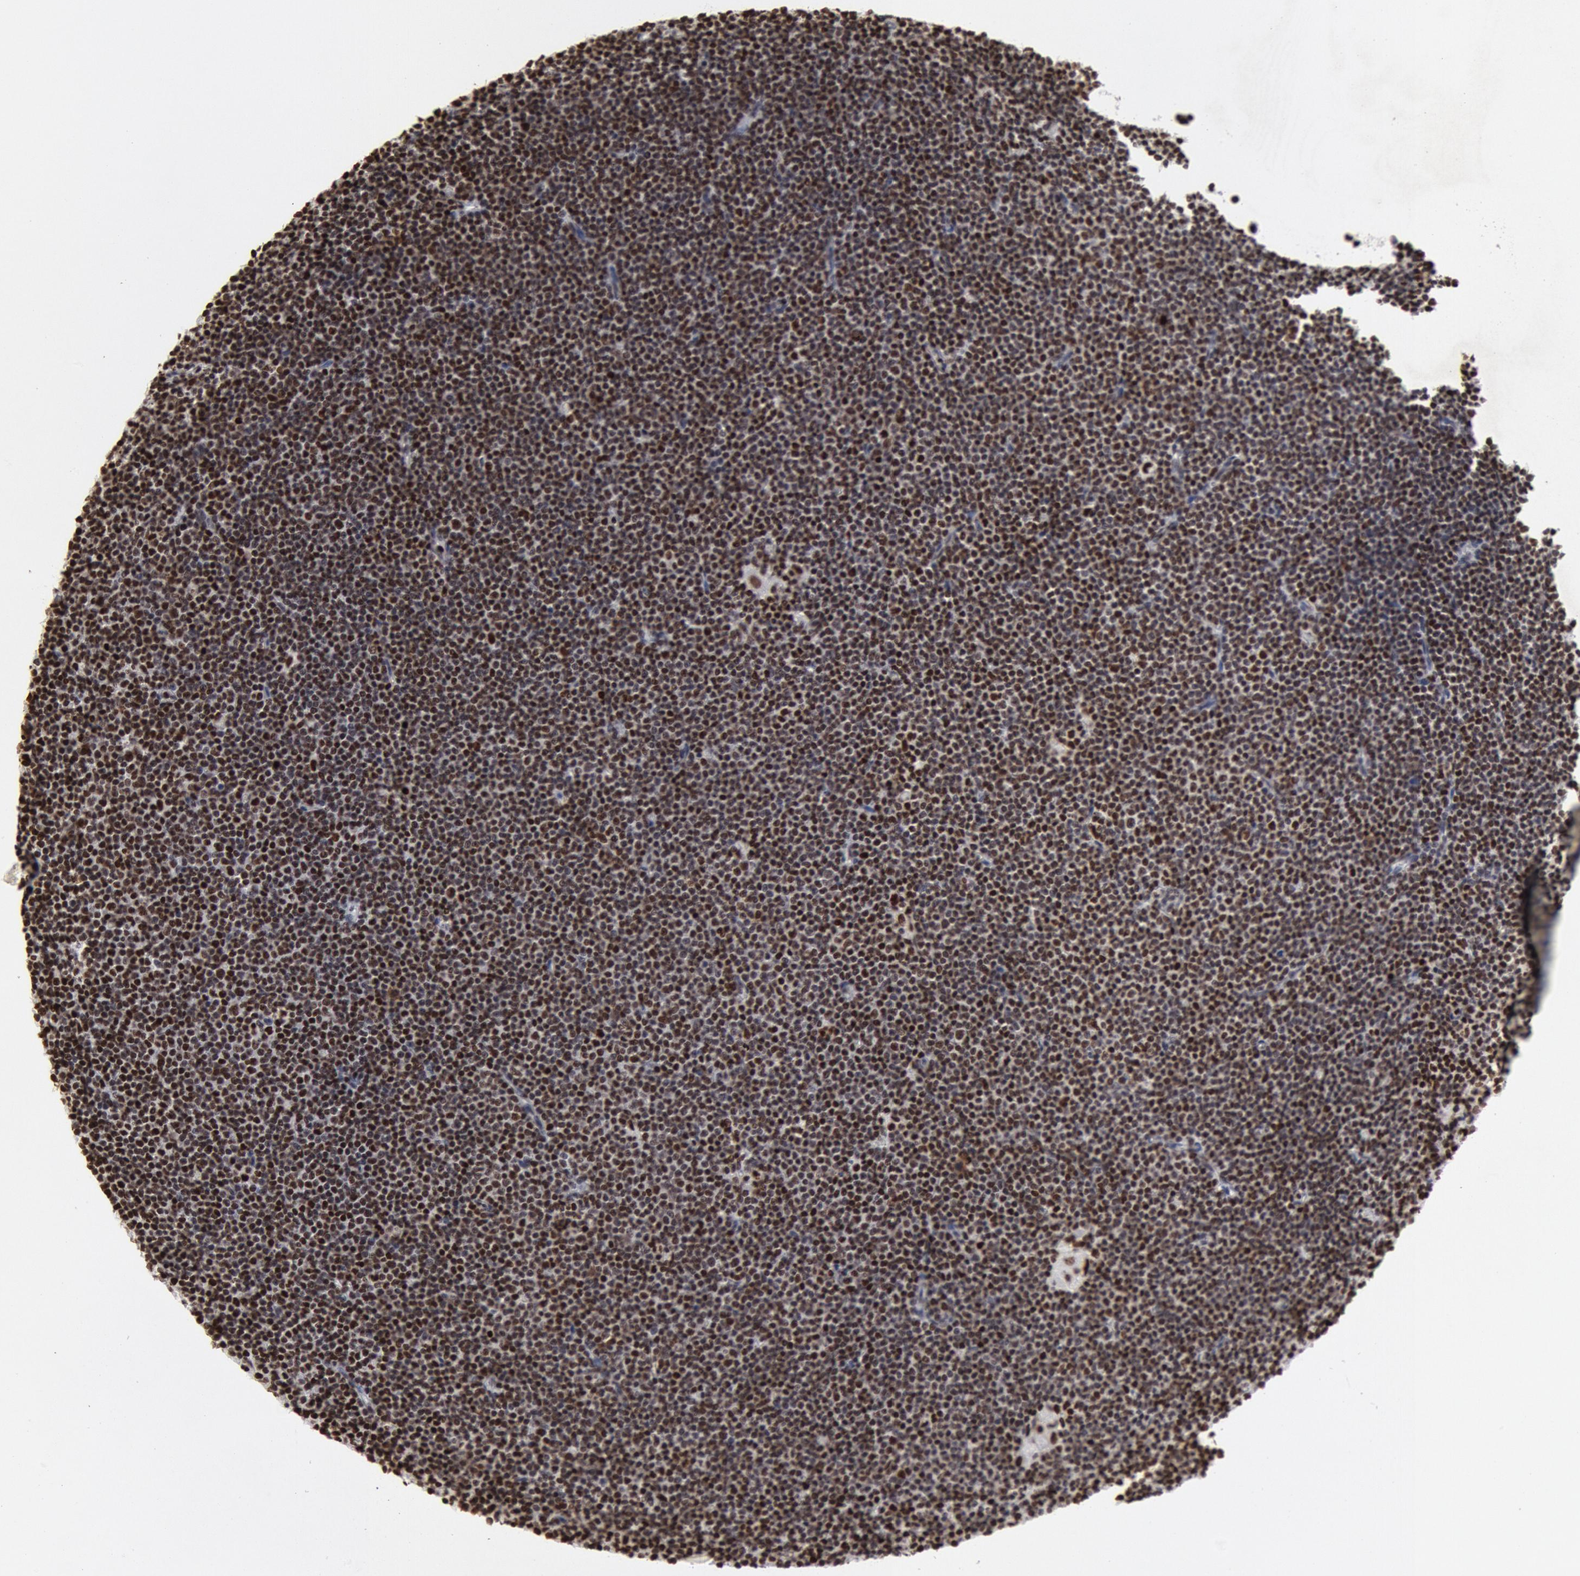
{"staining": {"intensity": "strong", "quantity": ">75%", "location": "nuclear"}, "tissue": "lymphoma", "cell_type": "Tumor cells", "image_type": "cancer", "snomed": [{"axis": "morphology", "description": "Malignant lymphoma, non-Hodgkin's type, Low grade"}, {"axis": "topography", "description": "Lymph node"}], "caption": "Immunohistochemical staining of human low-grade malignant lymphoma, non-Hodgkin's type shows high levels of strong nuclear protein positivity in approximately >75% of tumor cells.", "gene": "SUB1", "patient": {"sex": "female", "age": 69}}